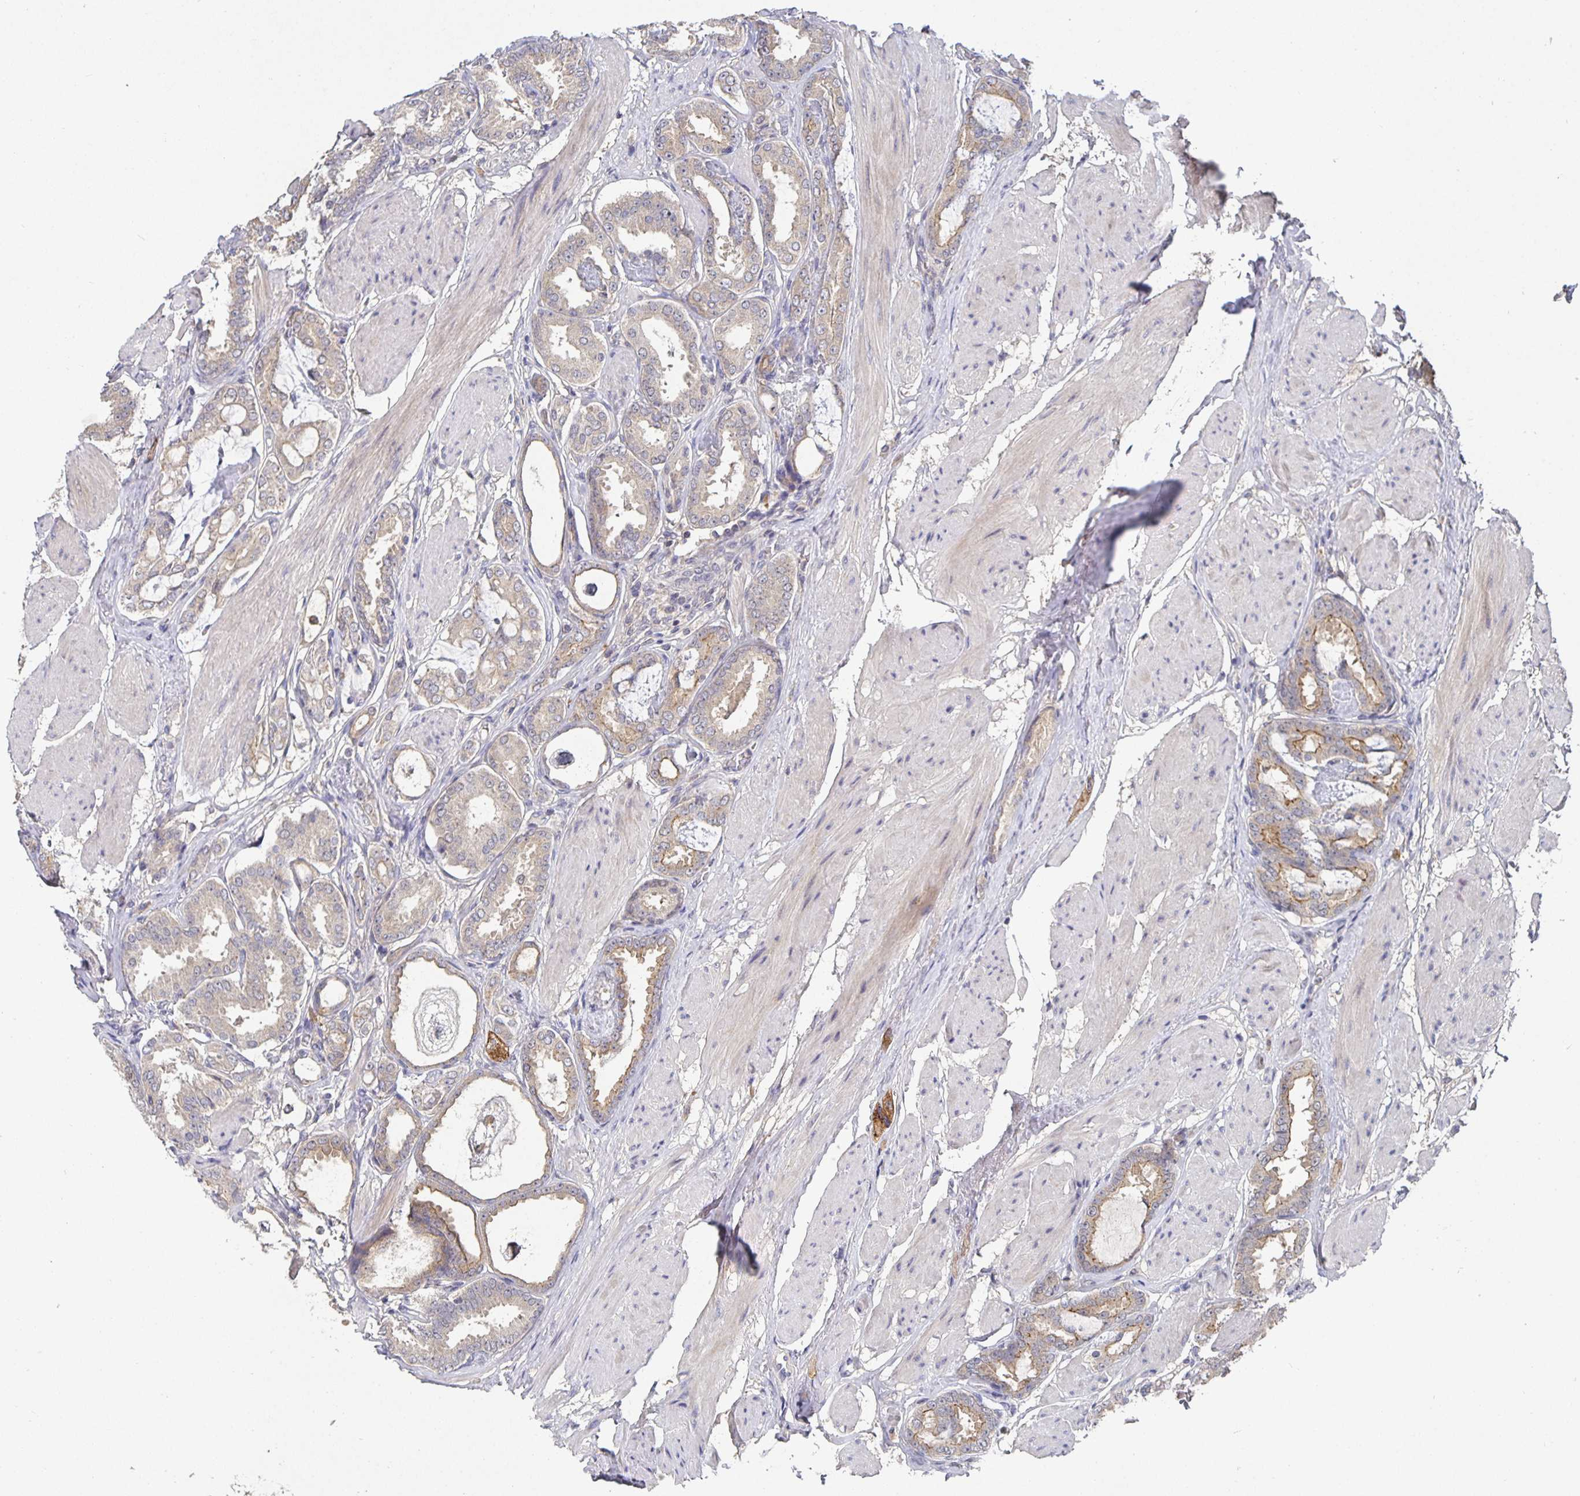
{"staining": {"intensity": "weak", "quantity": "25%-75%", "location": "cytoplasmic/membranous"}, "tissue": "prostate cancer", "cell_type": "Tumor cells", "image_type": "cancer", "snomed": [{"axis": "morphology", "description": "Adenocarcinoma, High grade"}, {"axis": "topography", "description": "Prostate"}], "caption": "Immunohistochemistry (IHC) micrograph of prostate cancer (high-grade adenocarcinoma) stained for a protein (brown), which reveals low levels of weak cytoplasmic/membranous staining in approximately 25%-75% of tumor cells.", "gene": "HEPN1", "patient": {"sex": "male", "age": 63}}